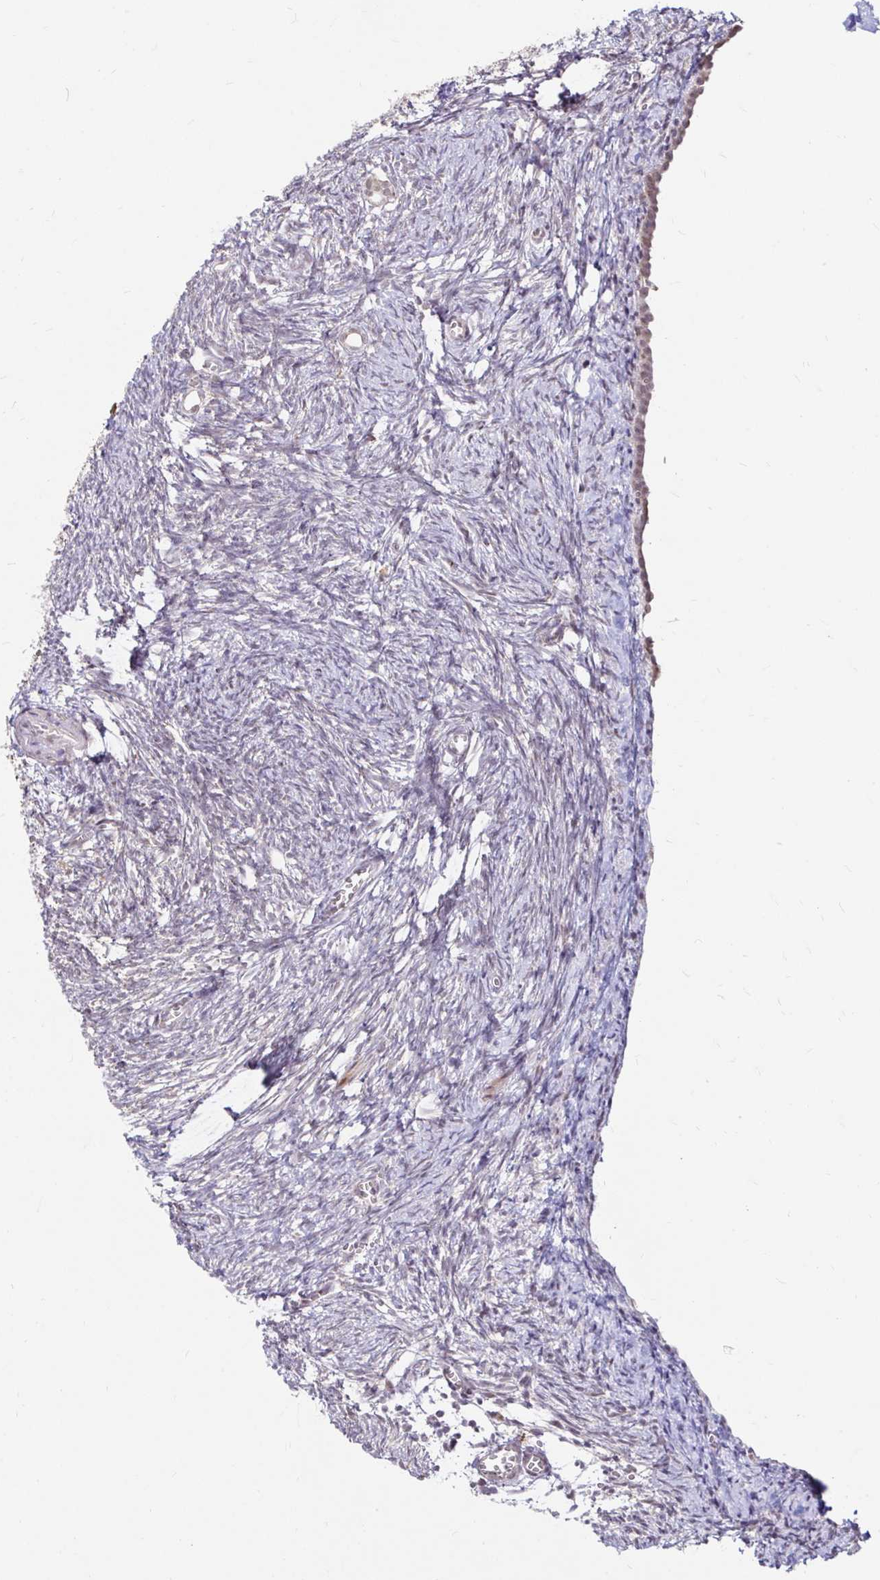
{"staining": {"intensity": "strong", "quantity": ">75%", "location": "cytoplasmic/membranous"}, "tissue": "ovary", "cell_type": "Follicle cells", "image_type": "normal", "snomed": [{"axis": "morphology", "description": "Normal tissue, NOS"}, {"axis": "topography", "description": "Ovary"}], "caption": "Protein staining by immunohistochemistry (IHC) reveals strong cytoplasmic/membranous staining in about >75% of follicle cells in unremarkable ovary.", "gene": "TIMM50", "patient": {"sex": "female", "age": 41}}